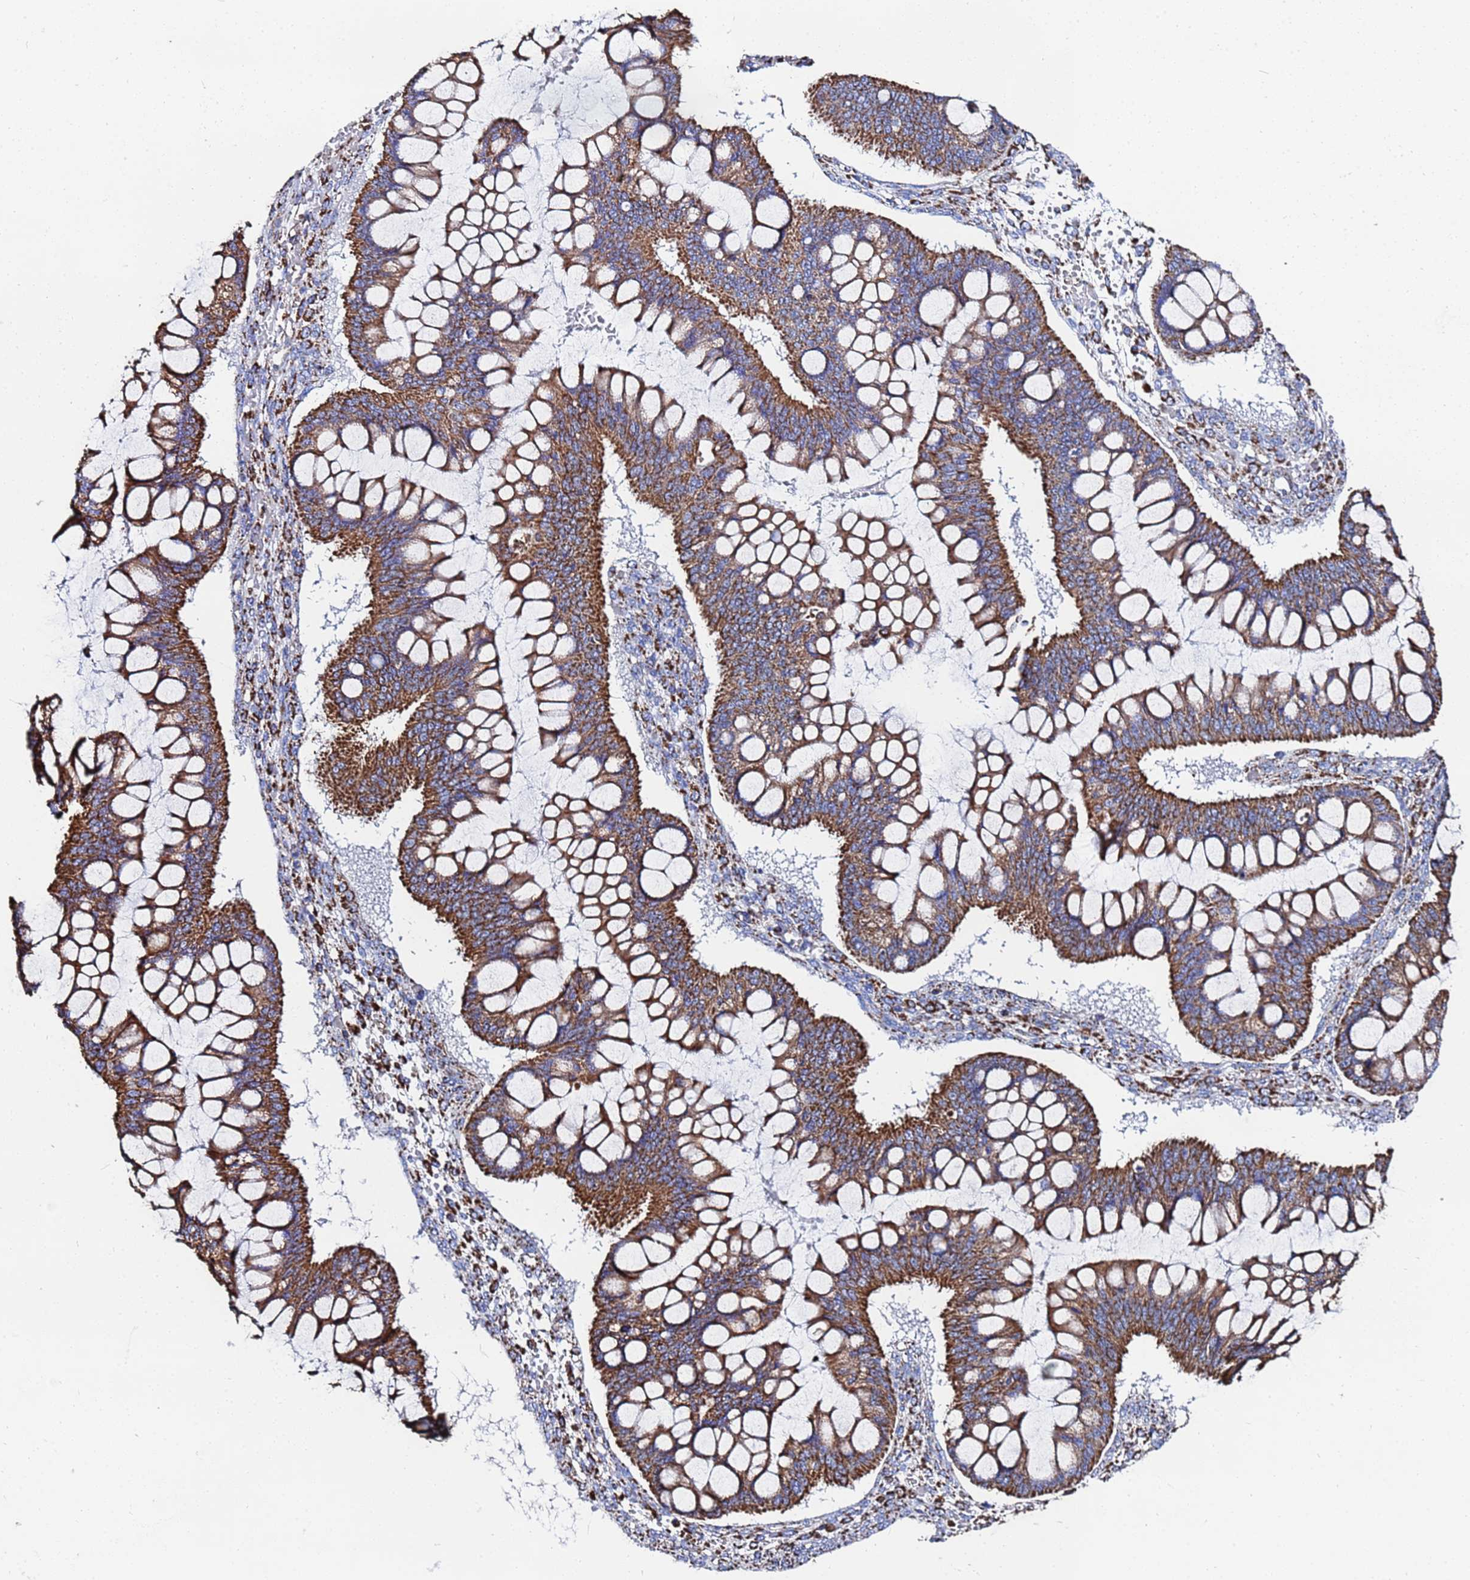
{"staining": {"intensity": "strong", "quantity": ">75%", "location": "cytoplasmic/membranous"}, "tissue": "ovarian cancer", "cell_type": "Tumor cells", "image_type": "cancer", "snomed": [{"axis": "morphology", "description": "Cystadenocarcinoma, mucinous, NOS"}, {"axis": "topography", "description": "Ovary"}], "caption": "DAB immunohistochemical staining of ovarian cancer (mucinous cystadenocarcinoma) shows strong cytoplasmic/membranous protein staining in approximately >75% of tumor cells. The staining is performed using DAB (3,3'-diaminobenzidine) brown chromogen to label protein expression. The nuclei are counter-stained blue using hematoxylin.", "gene": "GLUD1", "patient": {"sex": "female", "age": 73}}